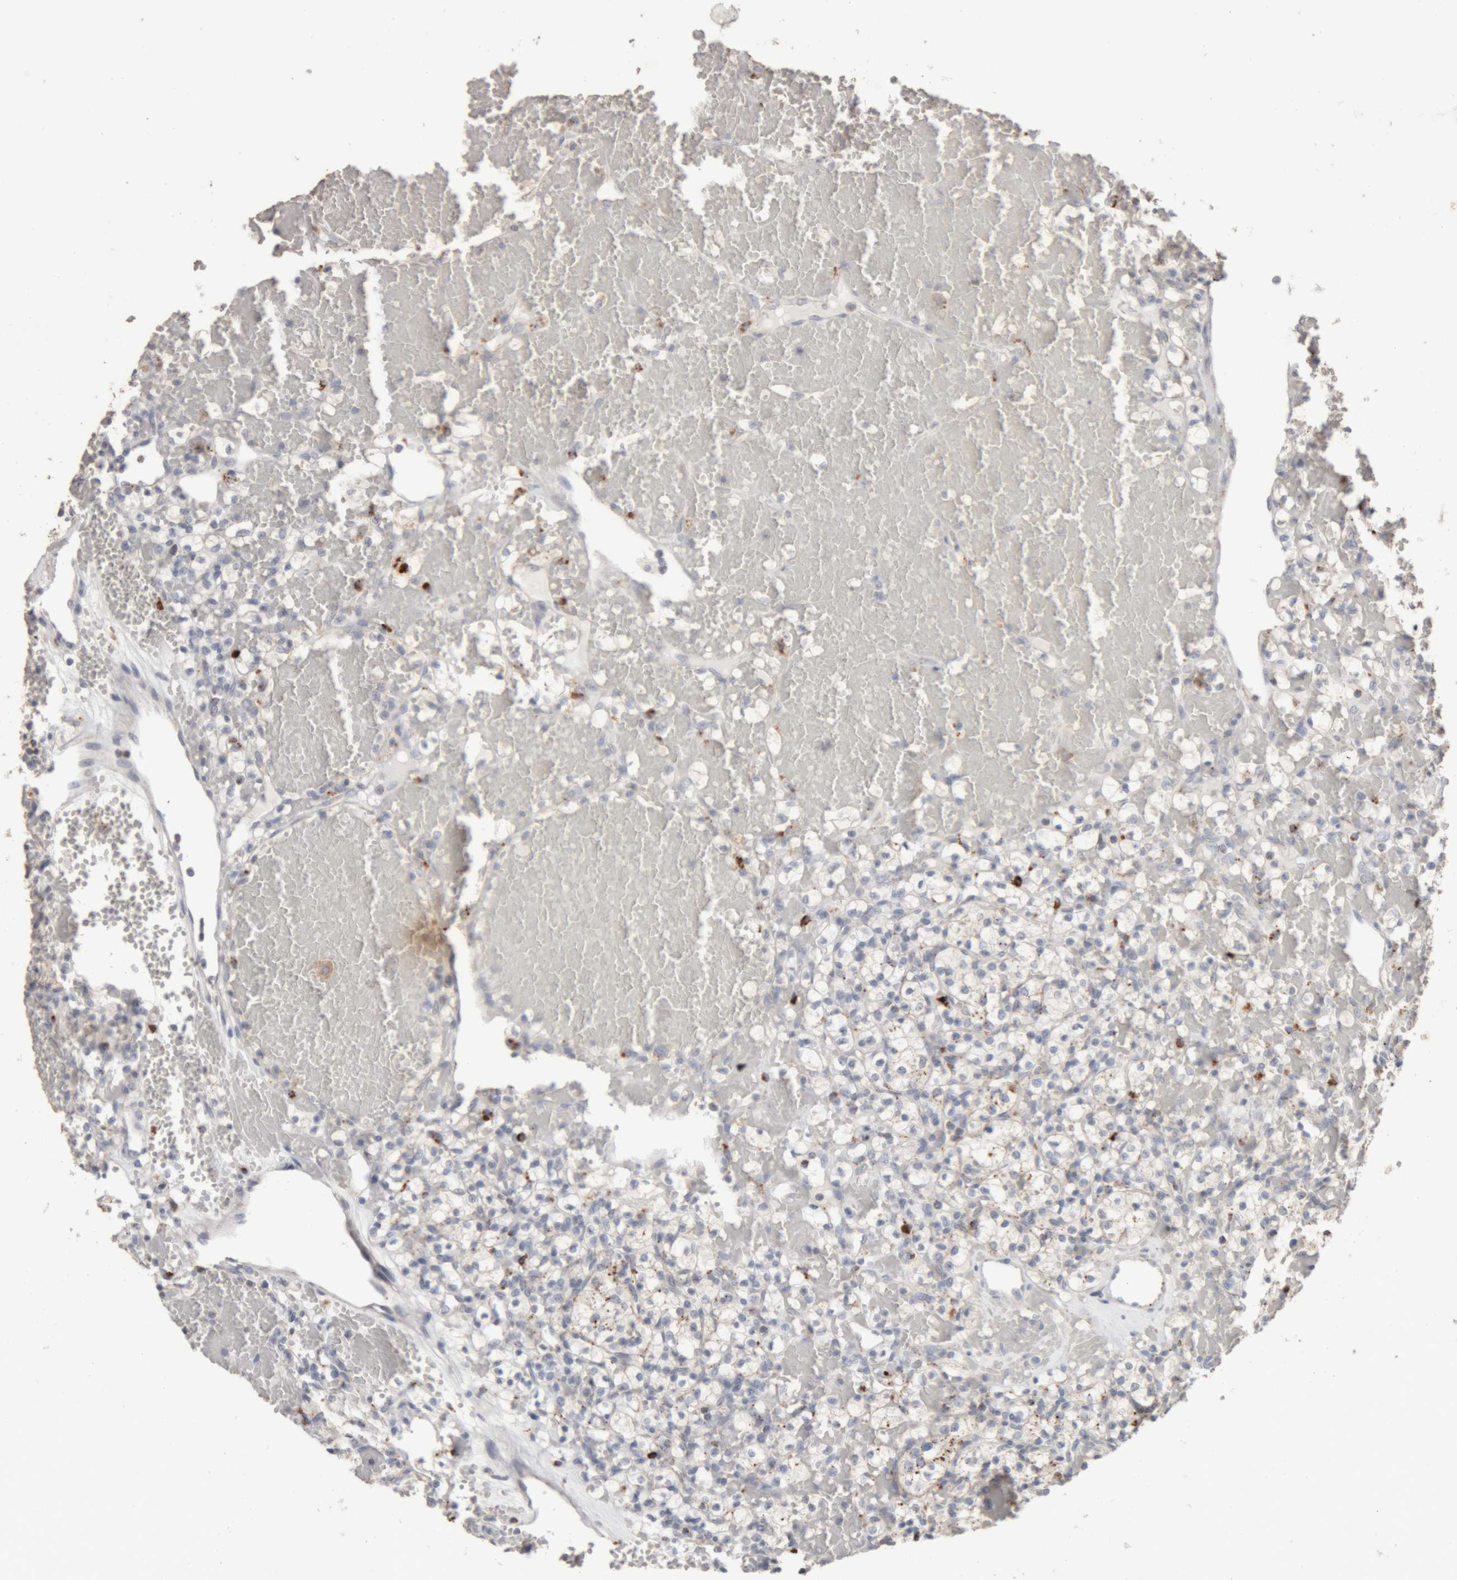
{"staining": {"intensity": "moderate", "quantity": "25%-75%", "location": "cytoplasmic/membranous"}, "tissue": "renal cancer", "cell_type": "Tumor cells", "image_type": "cancer", "snomed": [{"axis": "morphology", "description": "Adenocarcinoma, NOS"}, {"axis": "topography", "description": "Kidney"}], "caption": "IHC (DAB (3,3'-diaminobenzidine)) staining of human renal adenocarcinoma exhibits moderate cytoplasmic/membranous protein expression in approximately 25%-75% of tumor cells.", "gene": "ARSA", "patient": {"sex": "female", "age": 60}}